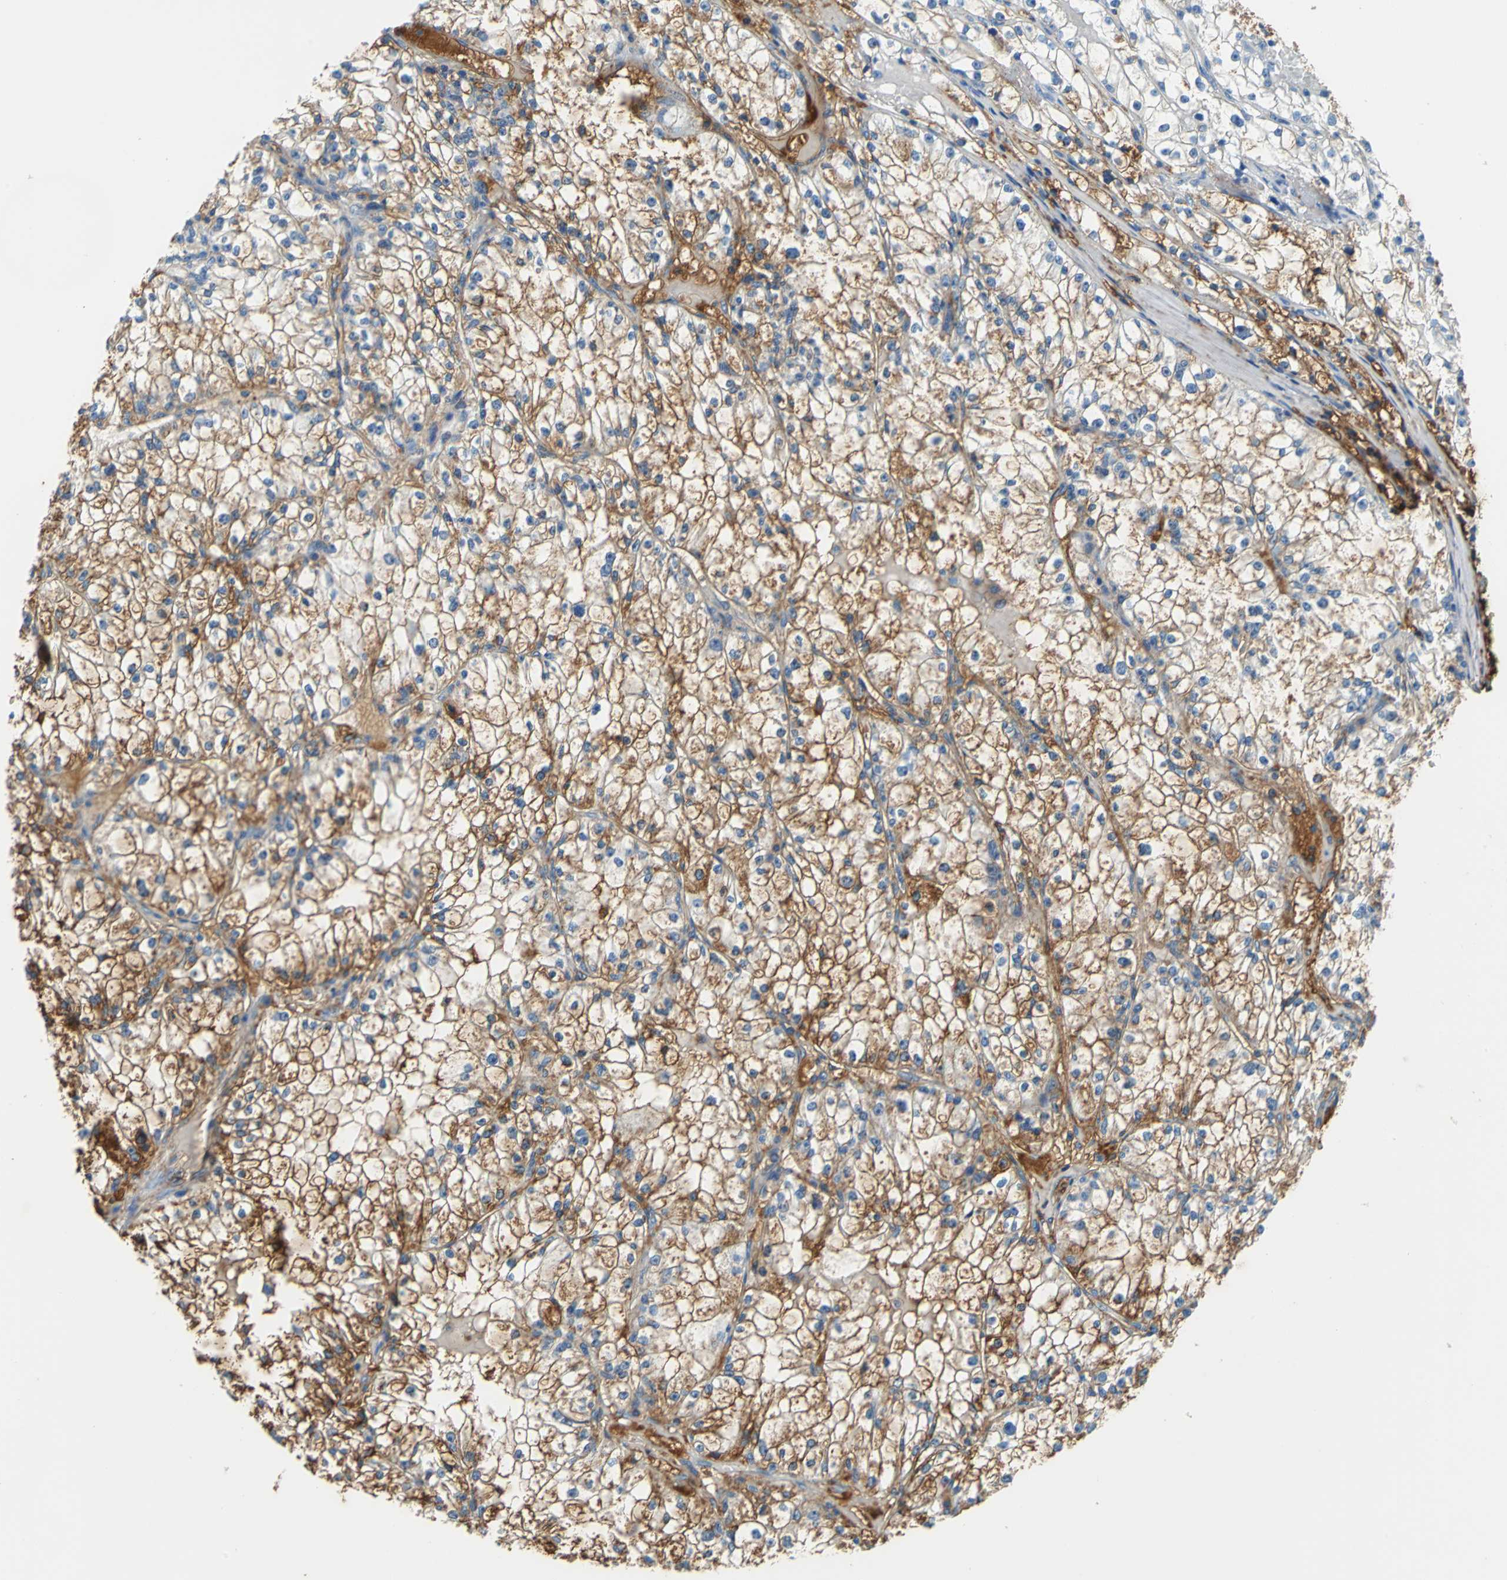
{"staining": {"intensity": "moderate", "quantity": ">75%", "location": "cytoplasmic/membranous"}, "tissue": "renal cancer", "cell_type": "Tumor cells", "image_type": "cancer", "snomed": [{"axis": "morphology", "description": "Adenocarcinoma, NOS"}, {"axis": "topography", "description": "Kidney"}], "caption": "This is a photomicrograph of immunohistochemistry (IHC) staining of adenocarcinoma (renal), which shows moderate staining in the cytoplasmic/membranous of tumor cells.", "gene": "ALB", "patient": {"sex": "male", "age": 56}}